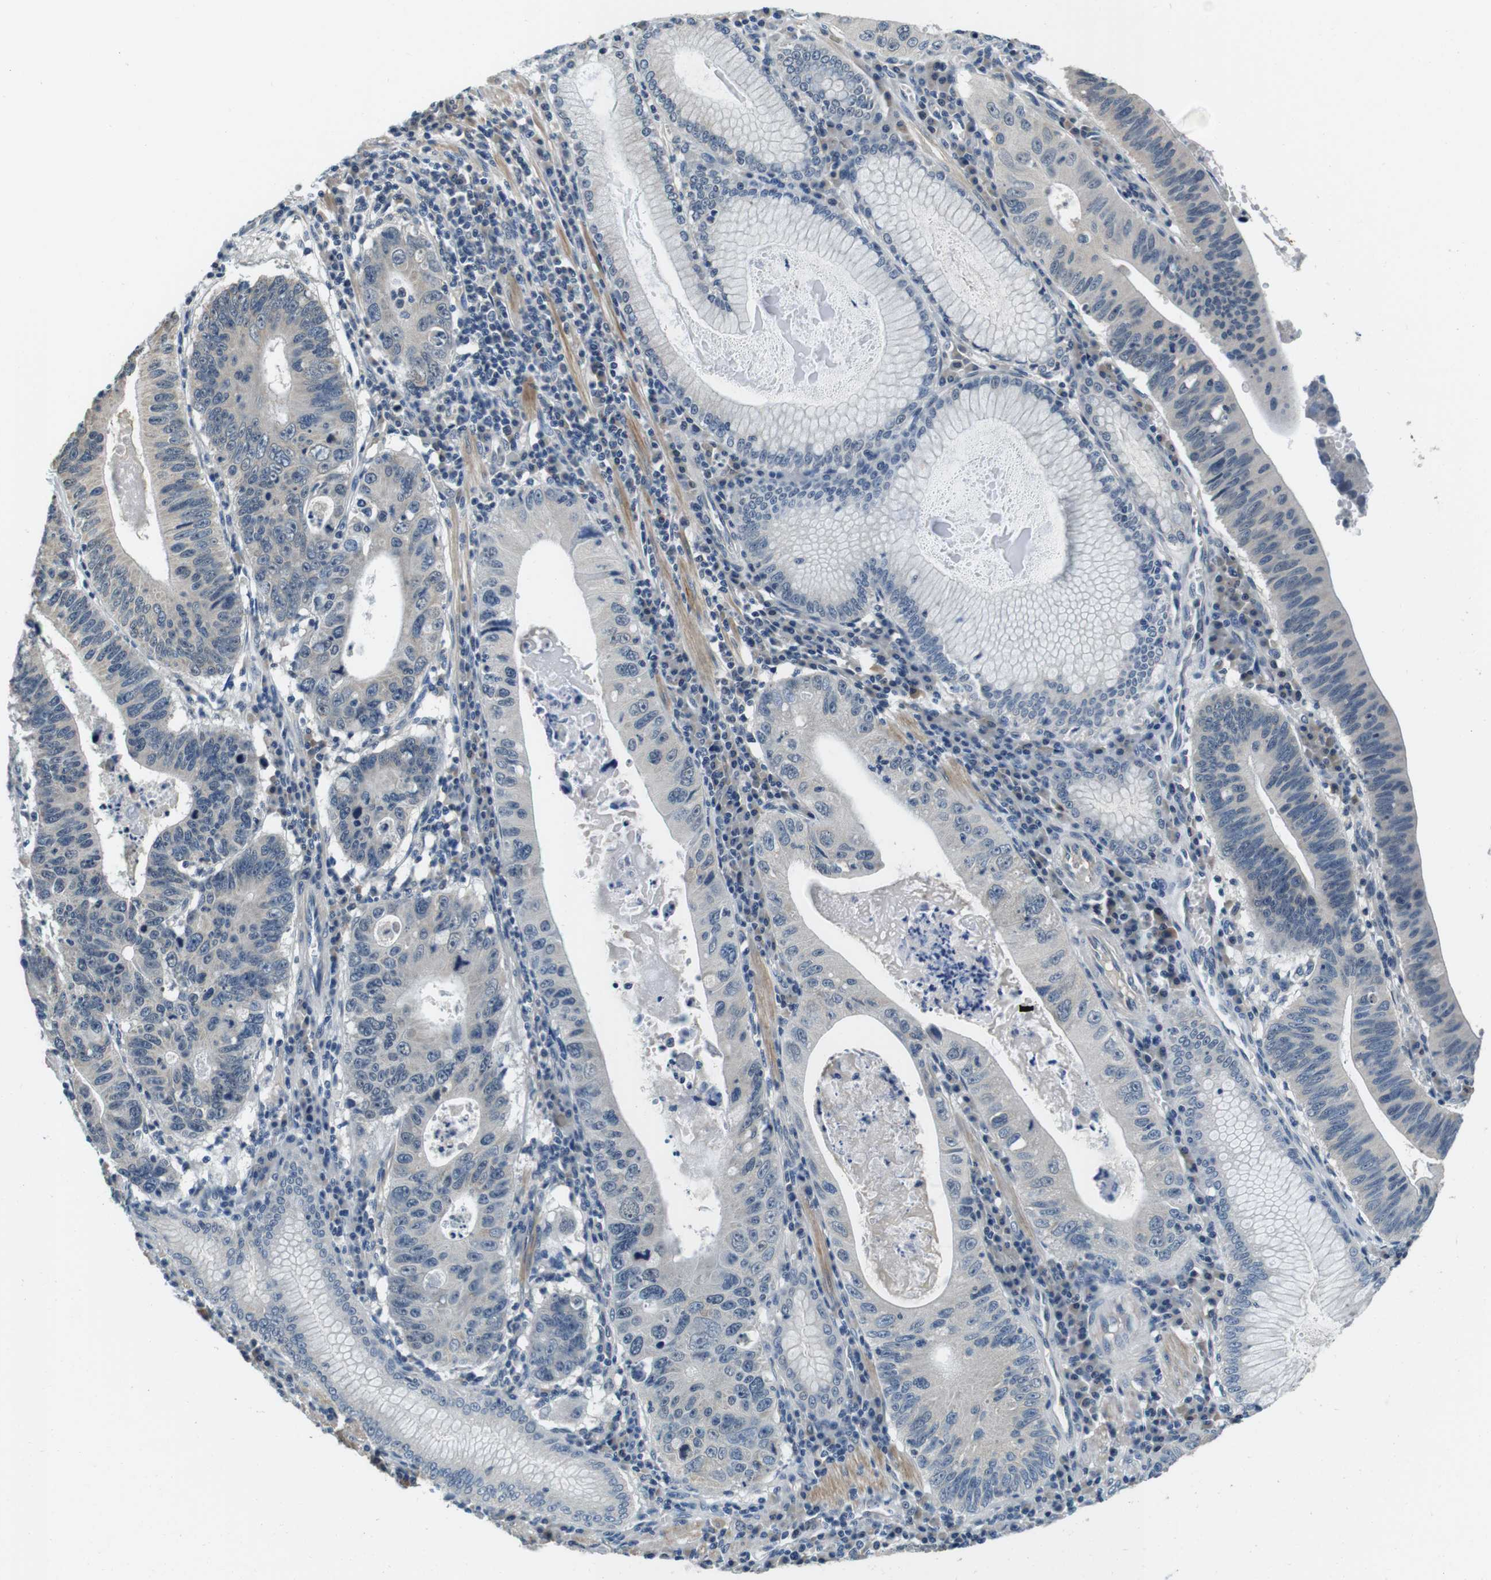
{"staining": {"intensity": "negative", "quantity": "none", "location": "none"}, "tissue": "stomach cancer", "cell_type": "Tumor cells", "image_type": "cancer", "snomed": [{"axis": "morphology", "description": "Adenocarcinoma, NOS"}, {"axis": "topography", "description": "Stomach"}], "caption": "Immunohistochemical staining of adenocarcinoma (stomach) demonstrates no significant expression in tumor cells.", "gene": "DTNA", "patient": {"sex": "male", "age": 59}}